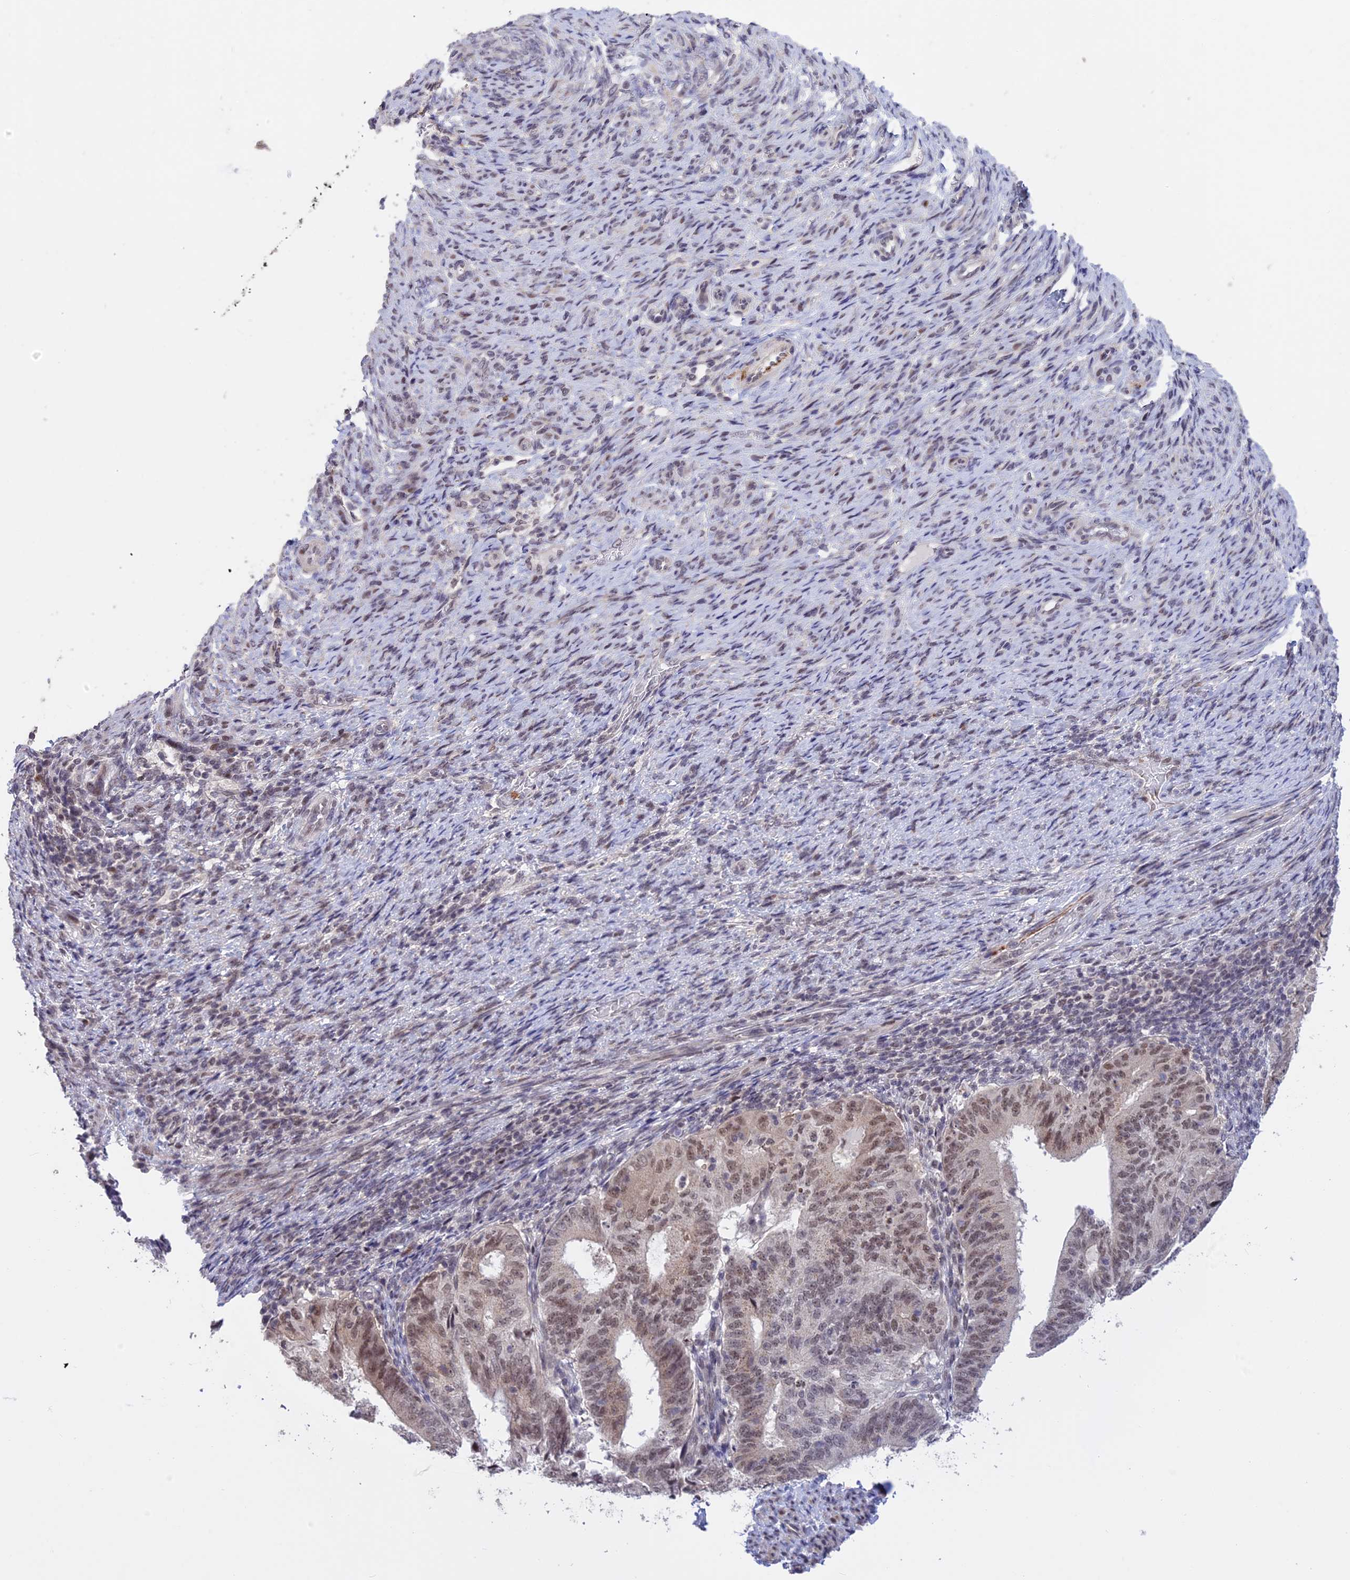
{"staining": {"intensity": "weak", "quantity": ">75%", "location": "nuclear"}, "tissue": "endometrial cancer", "cell_type": "Tumor cells", "image_type": "cancer", "snomed": [{"axis": "morphology", "description": "Adenocarcinoma, NOS"}, {"axis": "topography", "description": "Endometrium"}], "caption": "Human adenocarcinoma (endometrial) stained for a protein (brown) exhibits weak nuclear positive positivity in about >75% of tumor cells.", "gene": "POLR2C", "patient": {"sex": "female", "age": 70}}